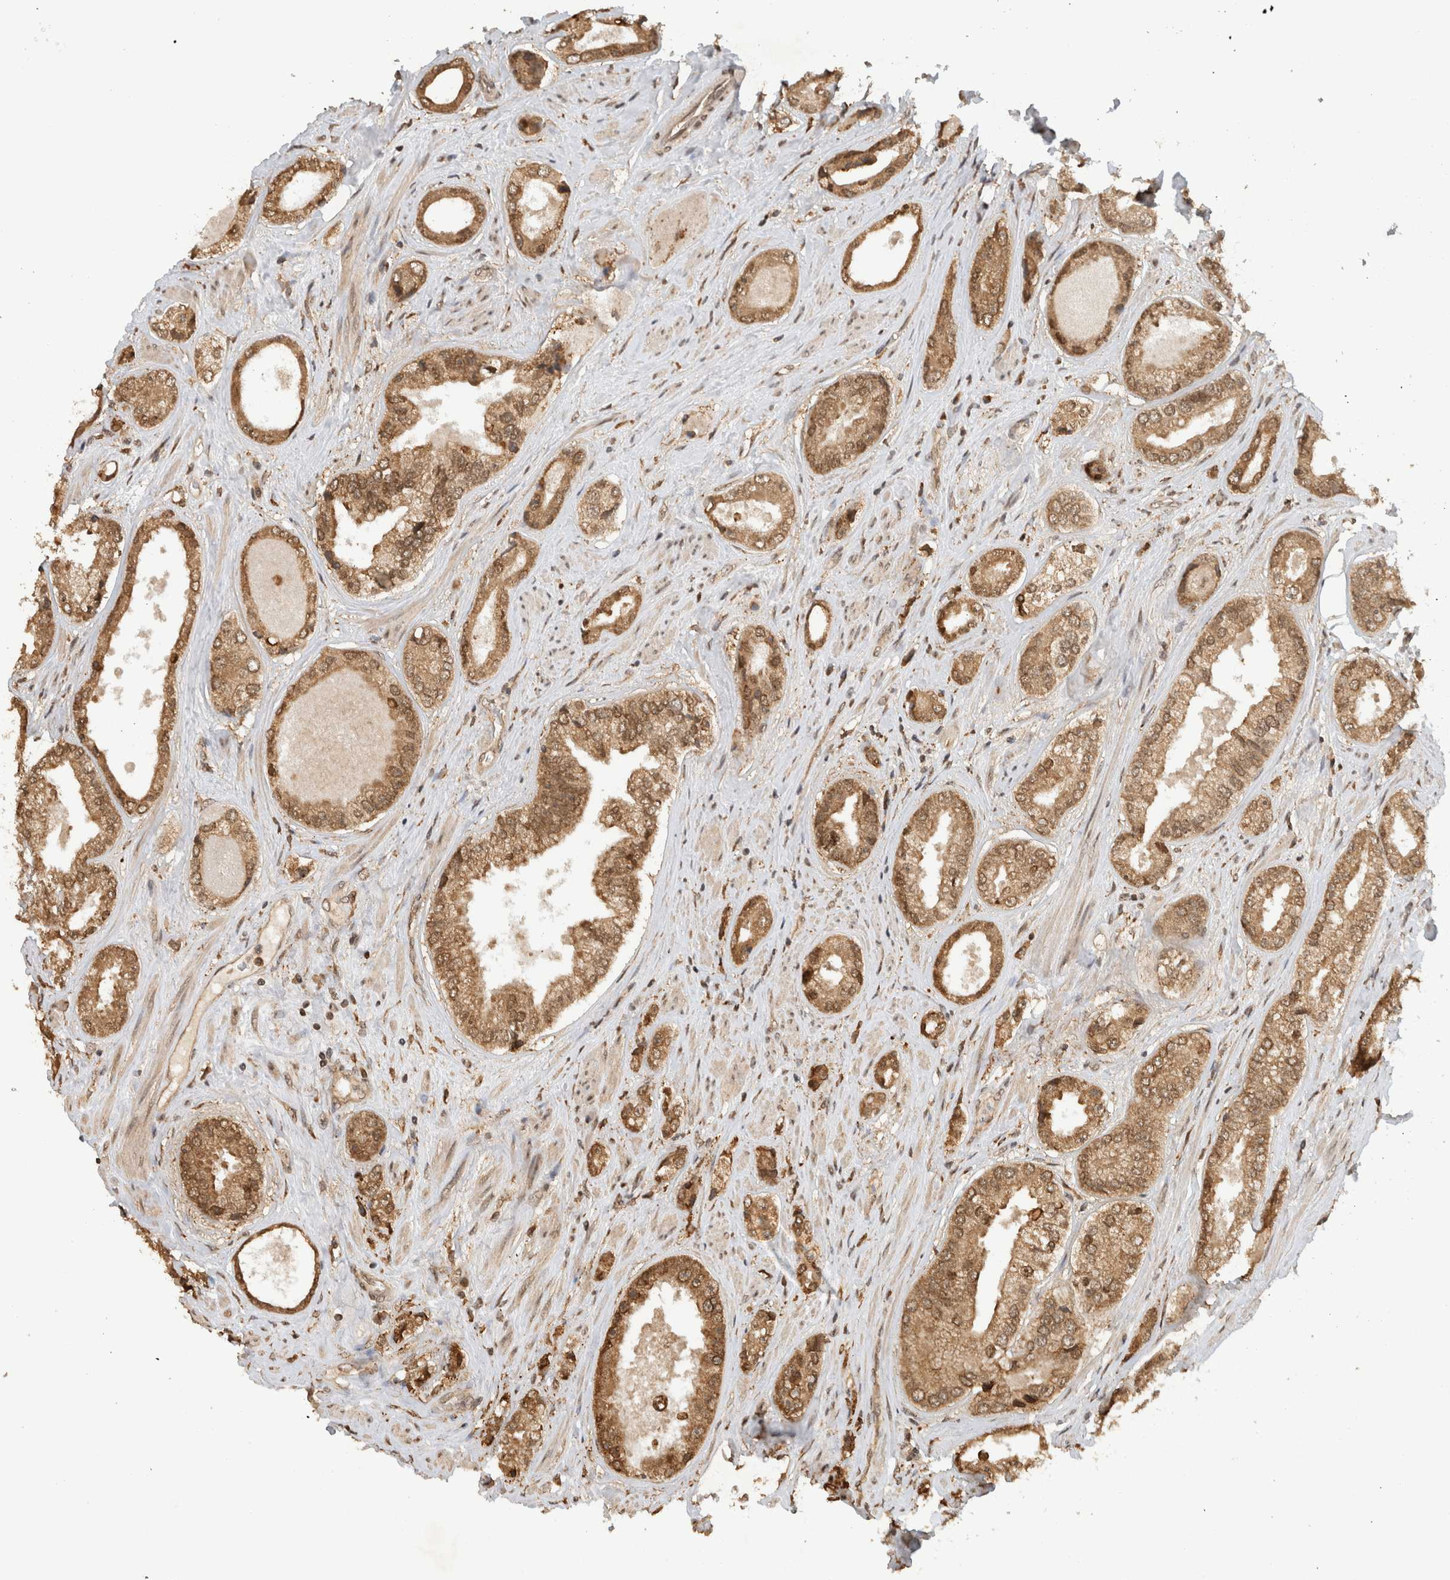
{"staining": {"intensity": "moderate", "quantity": ">75%", "location": "cytoplasmic/membranous,nuclear"}, "tissue": "prostate cancer", "cell_type": "Tumor cells", "image_type": "cancer", "snomed": [{"axis": "morphology", "description": "Adenocarcinoma, High grade"}, {"axis": "topography", "description": "Prostate"}], "caption": "Prostate cancer (adenocarcinoma (high-grade)) stained for a protein (brown) demonstrates moderate cytoplasmic/membranous and nuclear positive positivity in about >75% of tumor cells.", "gene": "C1orf21", "patient": {"sex": "male", "age": 61}}